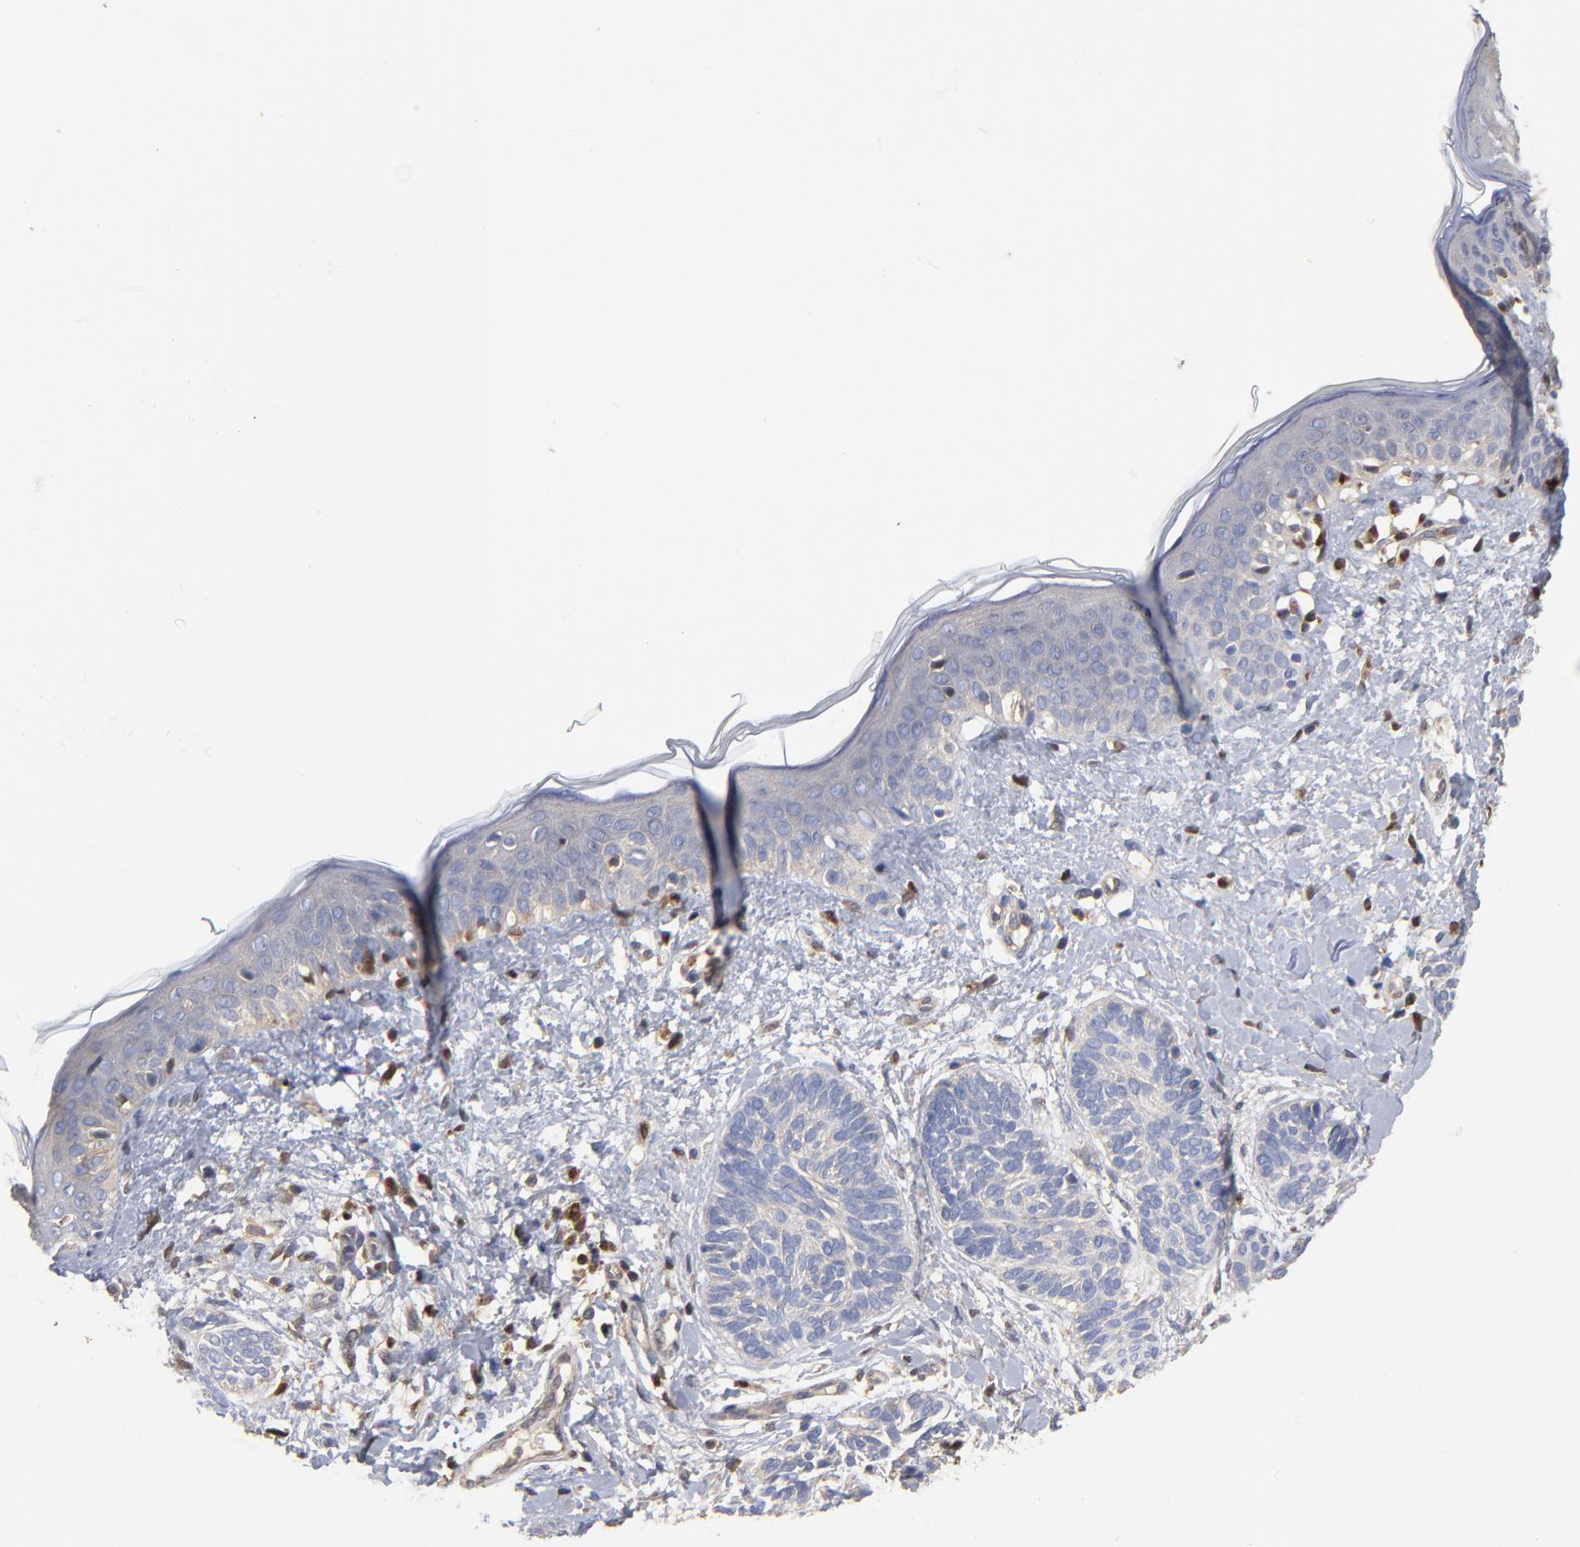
{"staining": {"intensity": "negative", "quantity": "none", "location": "none"}, "tissue": "skin cancer", "cell_type": "Tumor cells", "image_type": "cancer", "snomed": [{"axis": "morphology", "description": "Normal tissue, NOS"}, {"axis": "morphology", "description": "Basal cell carcinoma"}, {"axis": "topography", "description": "Skin"}], "caption": "High magnification brightfield microscopy of skin cancer stained with DAB (3,3'-diaminobenzidine) (brown) and counterstained with hematoxylin (blue): tumor cells show no significant expression. (DAB immunohistochemistry visualized using brightfield microscopy, high magnification).", "gene": "ARHGEF6", "patient": {"sex": "male", "age": 63}}